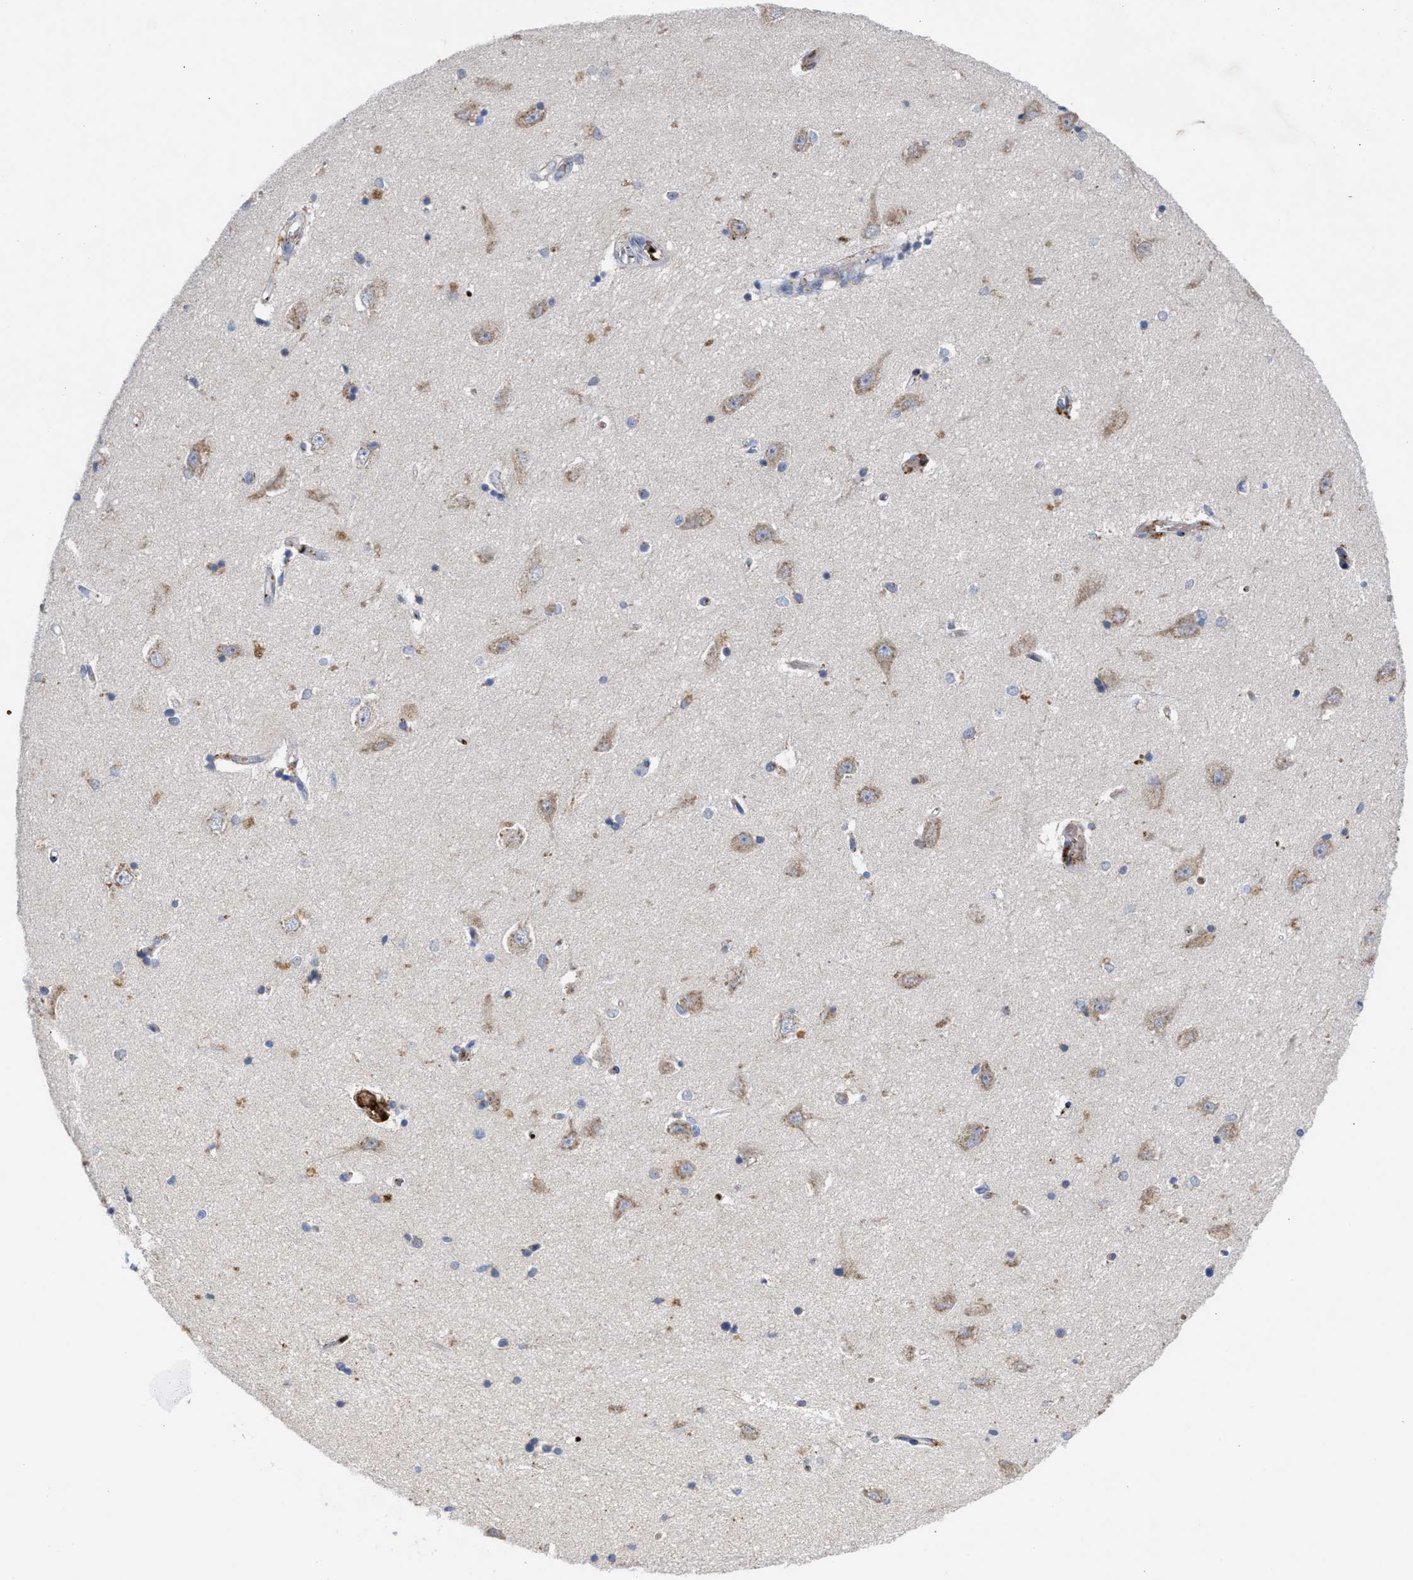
{"staining": {"intensity": "moderate", "quantity": "<25%", "location": "cytoplasmic/membranous"}, "tissue": "hippocampus", "cell_type": "Glial cells", "image_type": "normal", "snomed": [{"axis": "morphology", "description": "Normal tissue, NOS"}, {"axis": "topography", "description": "Hippocampus"}], "caption": "Immunohistochemistry (DAB) staining of benign hippocampus displays moderate cytoplasmic/membranous protein positivity in approximately <25% of glial cells. (brown staining indicates protein expression, while blue staining denotes nuclei).", "gene": "CCL2", "patient": {"sex": "male", "age": 45}}